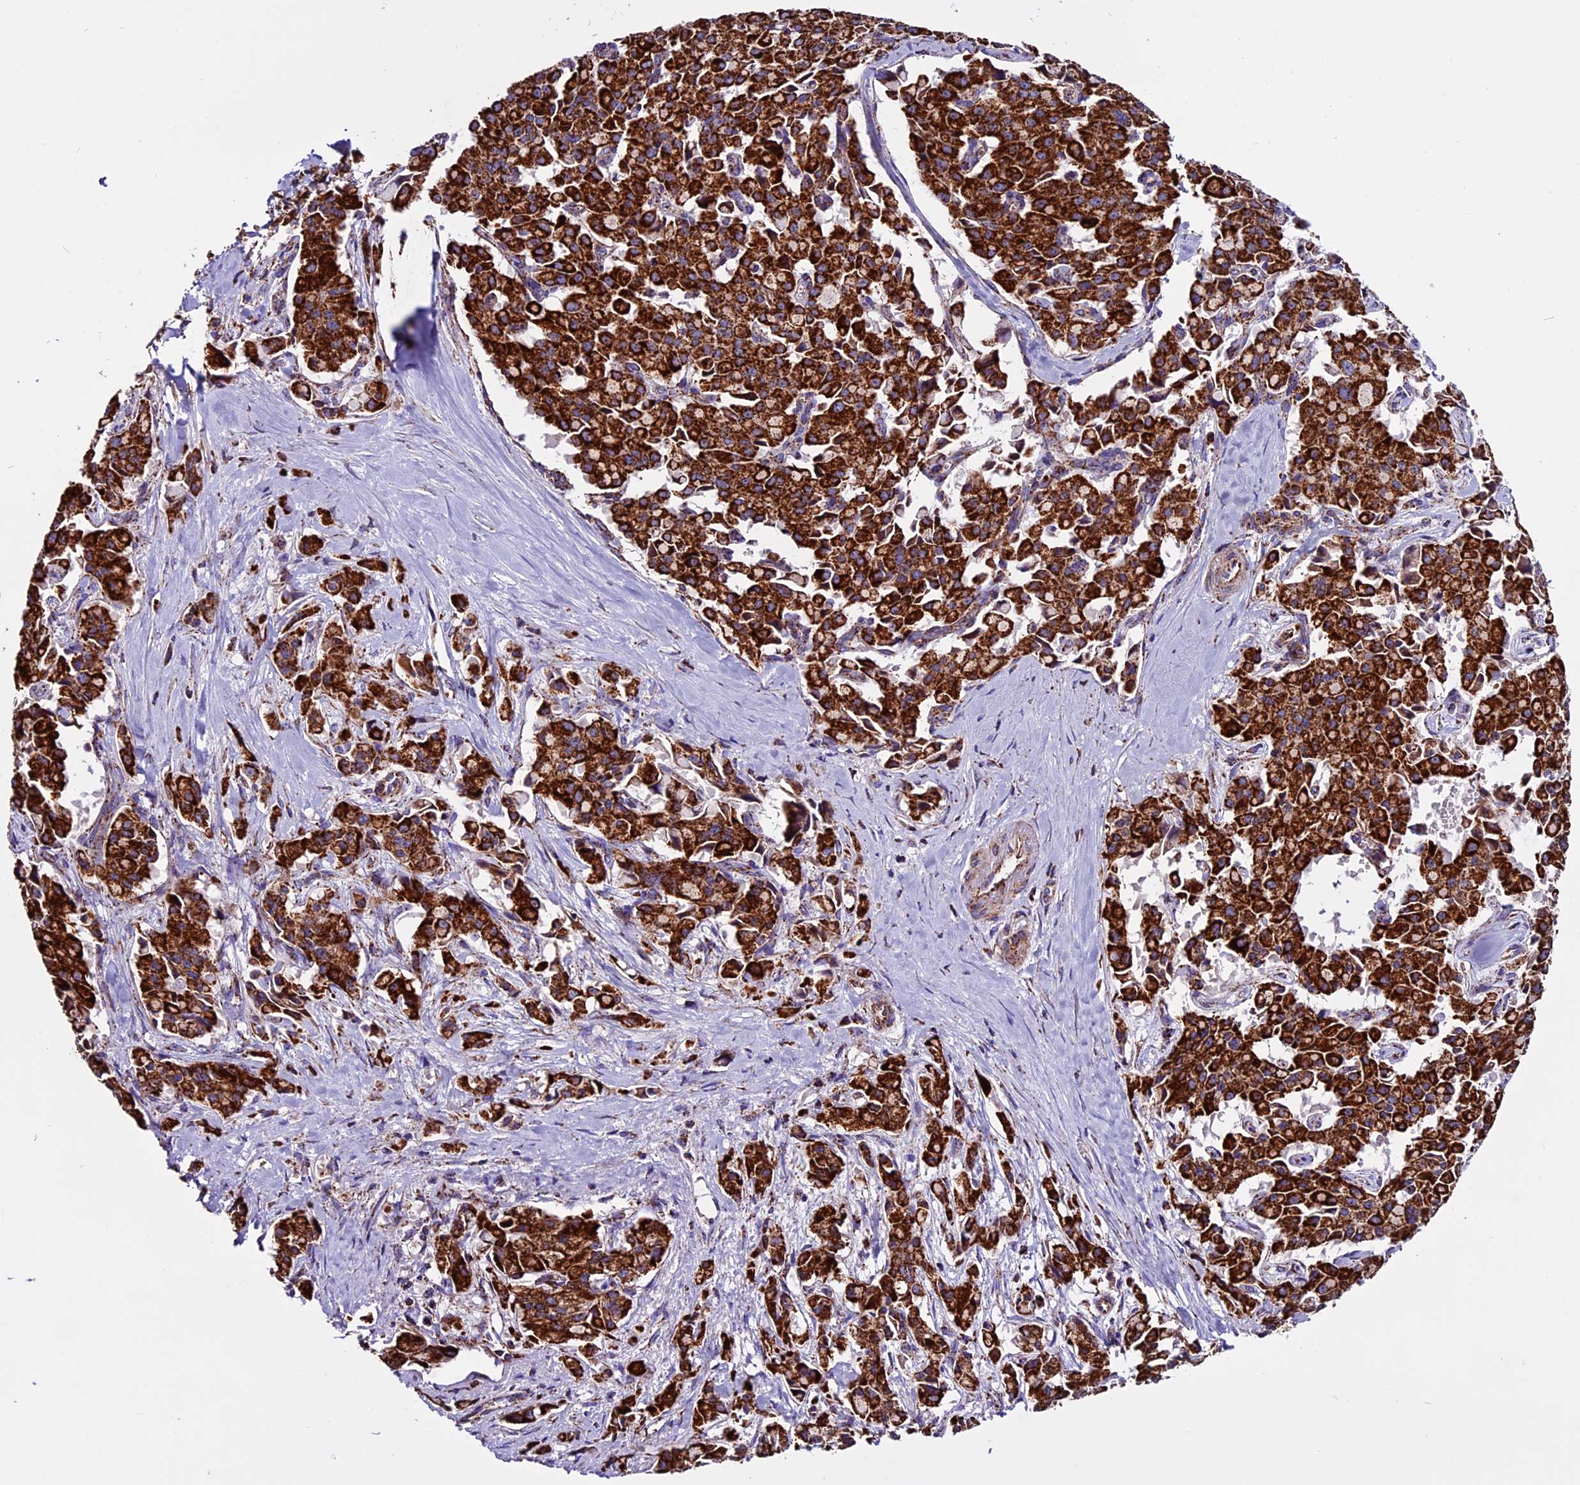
{"staining": {"intensity": "strong", "quantity": ">75%", "location": "cytoplasmic/membranous"}, "tissue": "pancreatic cancer", "cell_type": "Tumor cells", "image_type": "cancer", "snomed": [{"axis": "morphology", "description": "Adenocarcinoma, NOS"}, {"axis": "topography", "description": "Pancreas"}], "caption": "Immunohistochemistry histopathology image of neoplastic tissue: human pancreatic cancer (adenocarcinoma) stained using IHC shows high levels of strong protein expression localized specifically in the cytoplasmic/membranous of tumor cells, appearing as a cytoplasmic/membranous brown color.", "gene": "CX3CL1", "patient": {"sex": "male", "age": 65}}